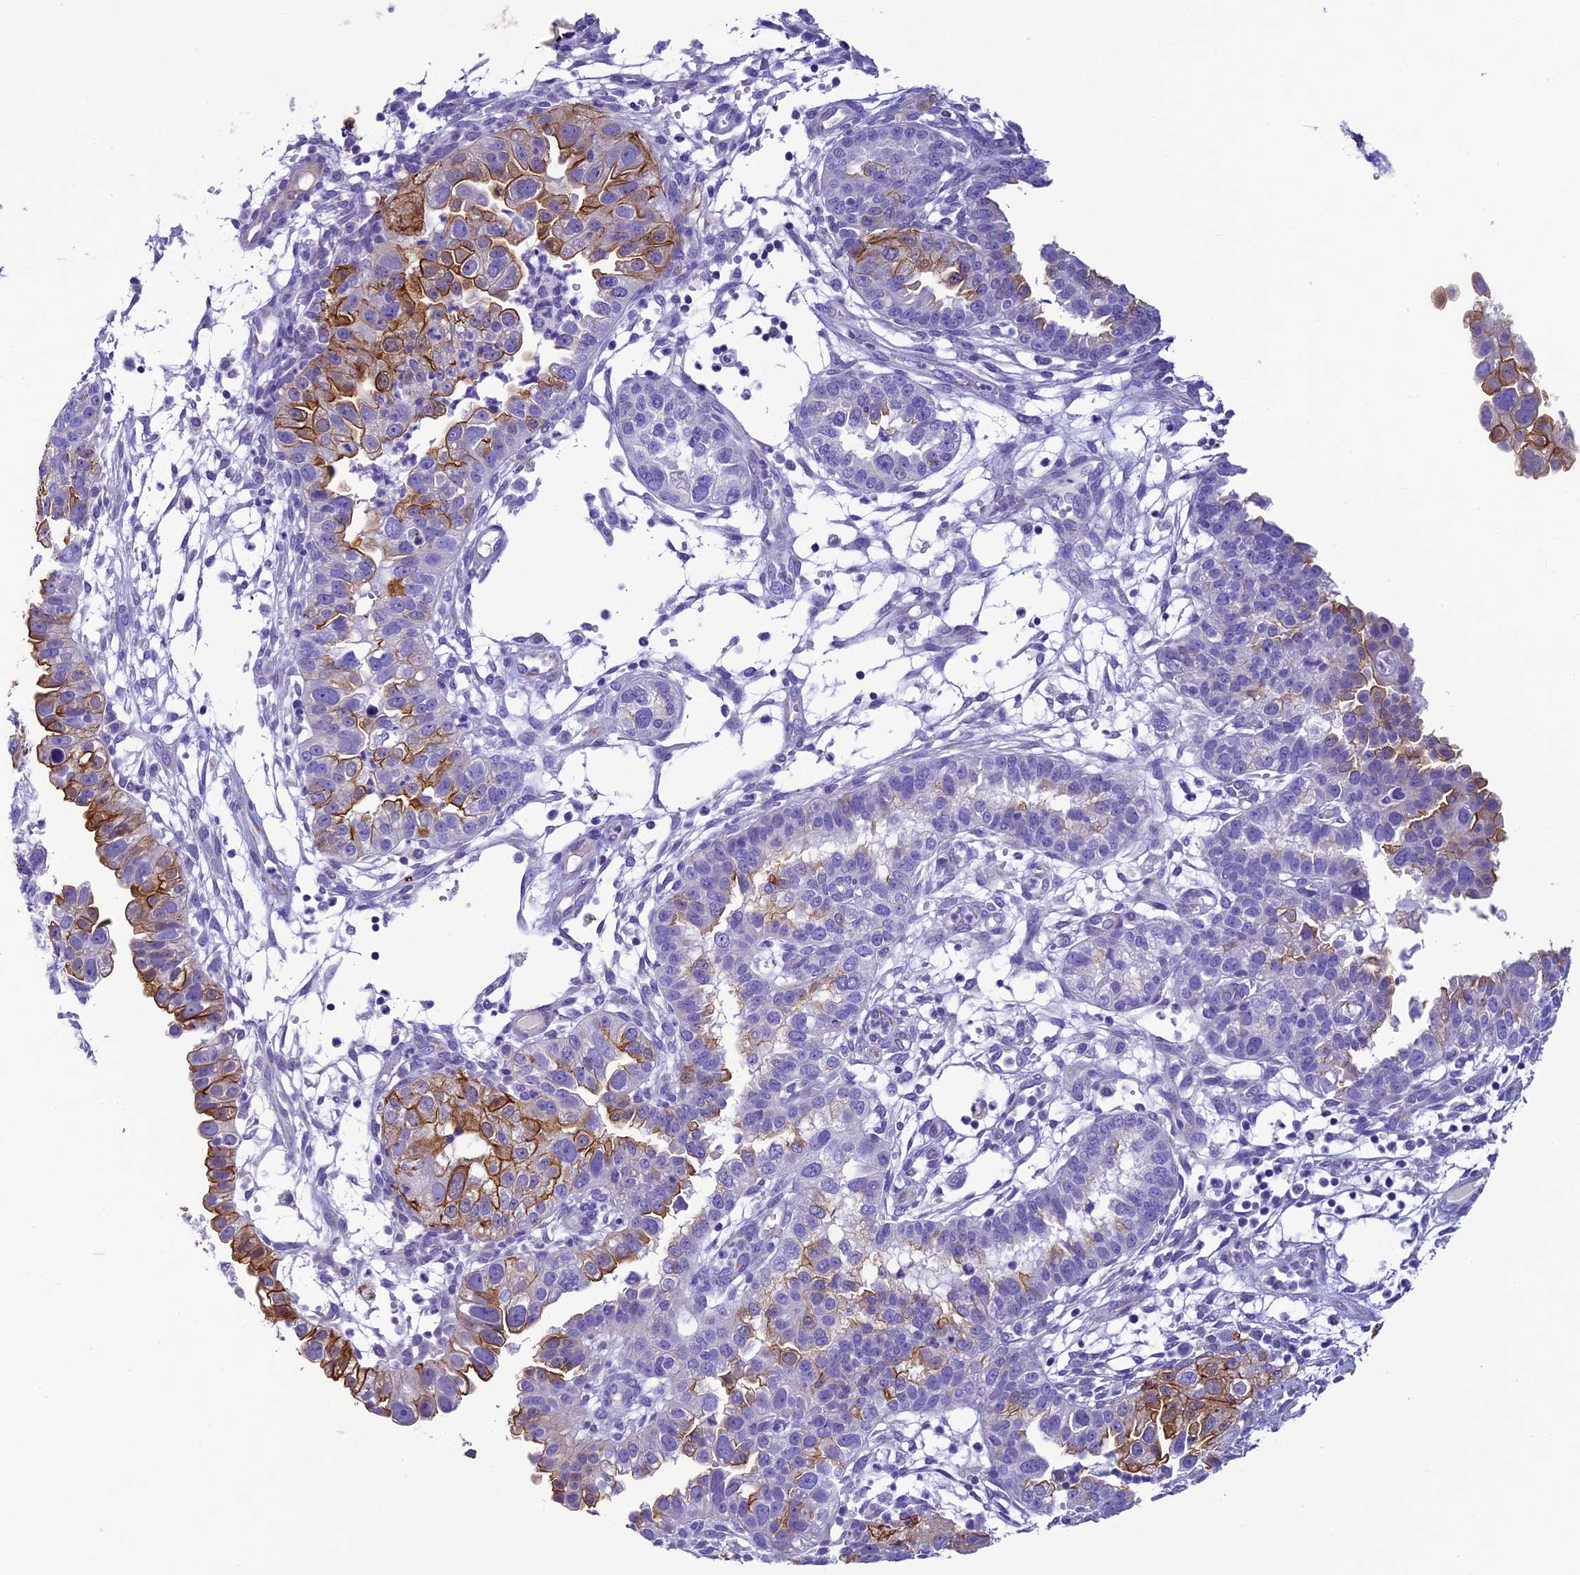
{"staining": {"intensity": "moderate", "quantity": "25%-75%", "location": "cytoplasmic/membranous"}, "tissue": "endometrial cancer", "cell_type": "Tumor cells", "image_type": "cancer", "snomed": [{"axis": "morphology", "description": "Adenocarcinoma, NOS"}, {"axis": "topography", "description": "Endometrium"}], "caption": "Immunohistochemical staining of adenocarcinoma (endometrial) shows medium levels of moderate cytoplasmic/membranous staining in approximately 25%-75% of tumor cells. (brown staining indicates protein expression, while blue staining denotes nuclei).", "gene": "SCEL", "patient": {"sex": "female", "age": 85}}